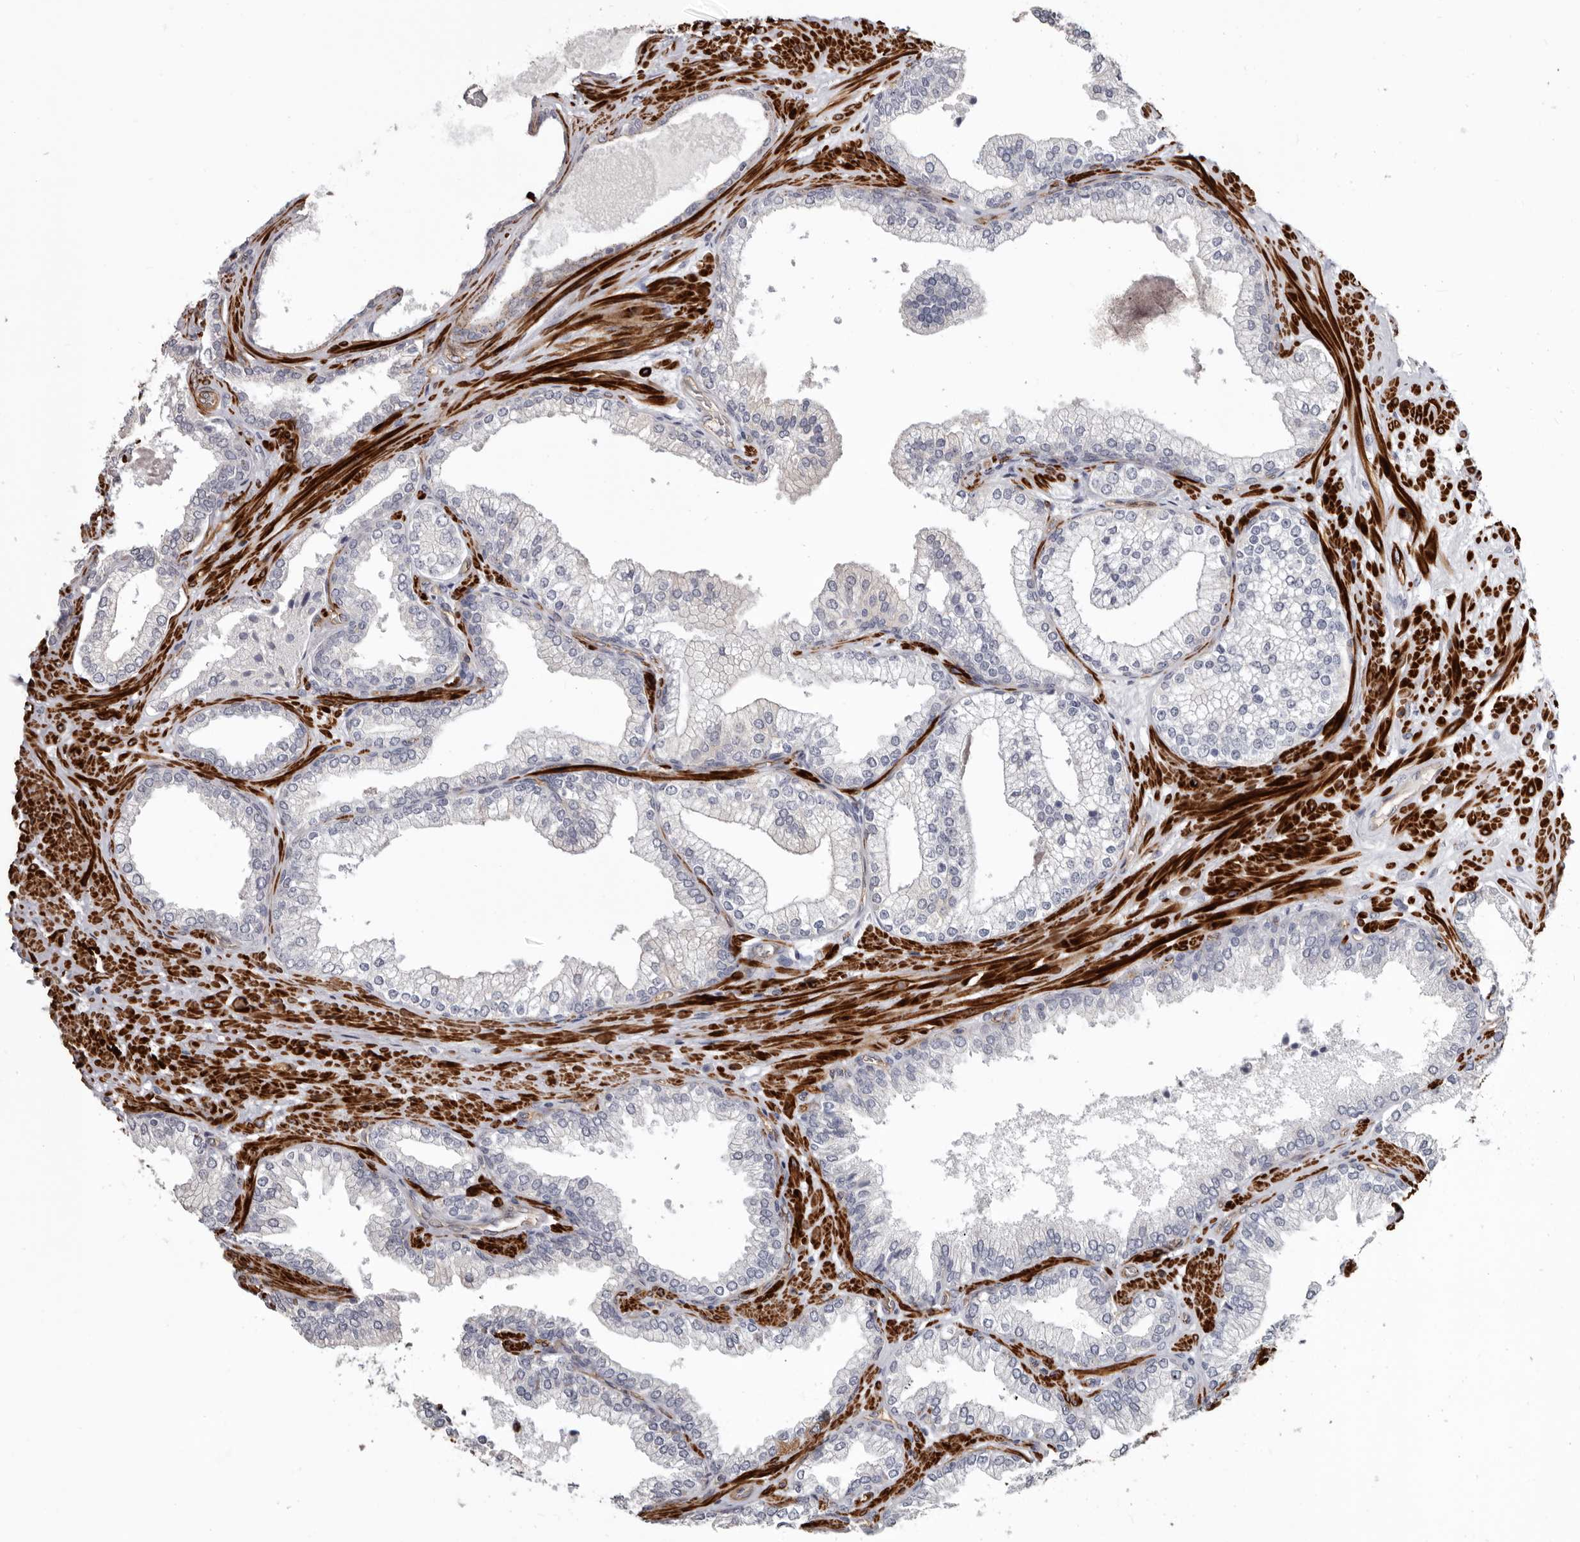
{"staining": {"intensity": "negative", "quantity": "none", "location": "none"}, "tissue": "prostate cancer", "cell_type": "Tumor cells", "image_type": "cancer", "snomed": [{"axis": "morphology", "description": "Adenocarcinoma, Low grade"}, {"axis": "topography", "description": "Prostate"}], "caption": "An immunohistochemistry micrograph of adenocarcinoma (low-grade) (prostate) is shown. There is no staining in tumor cells of adenocarcinoma (low-grade) (prostate).", "gene": "ADGRL4", "patient": {"sex": "male", "age": 71}}